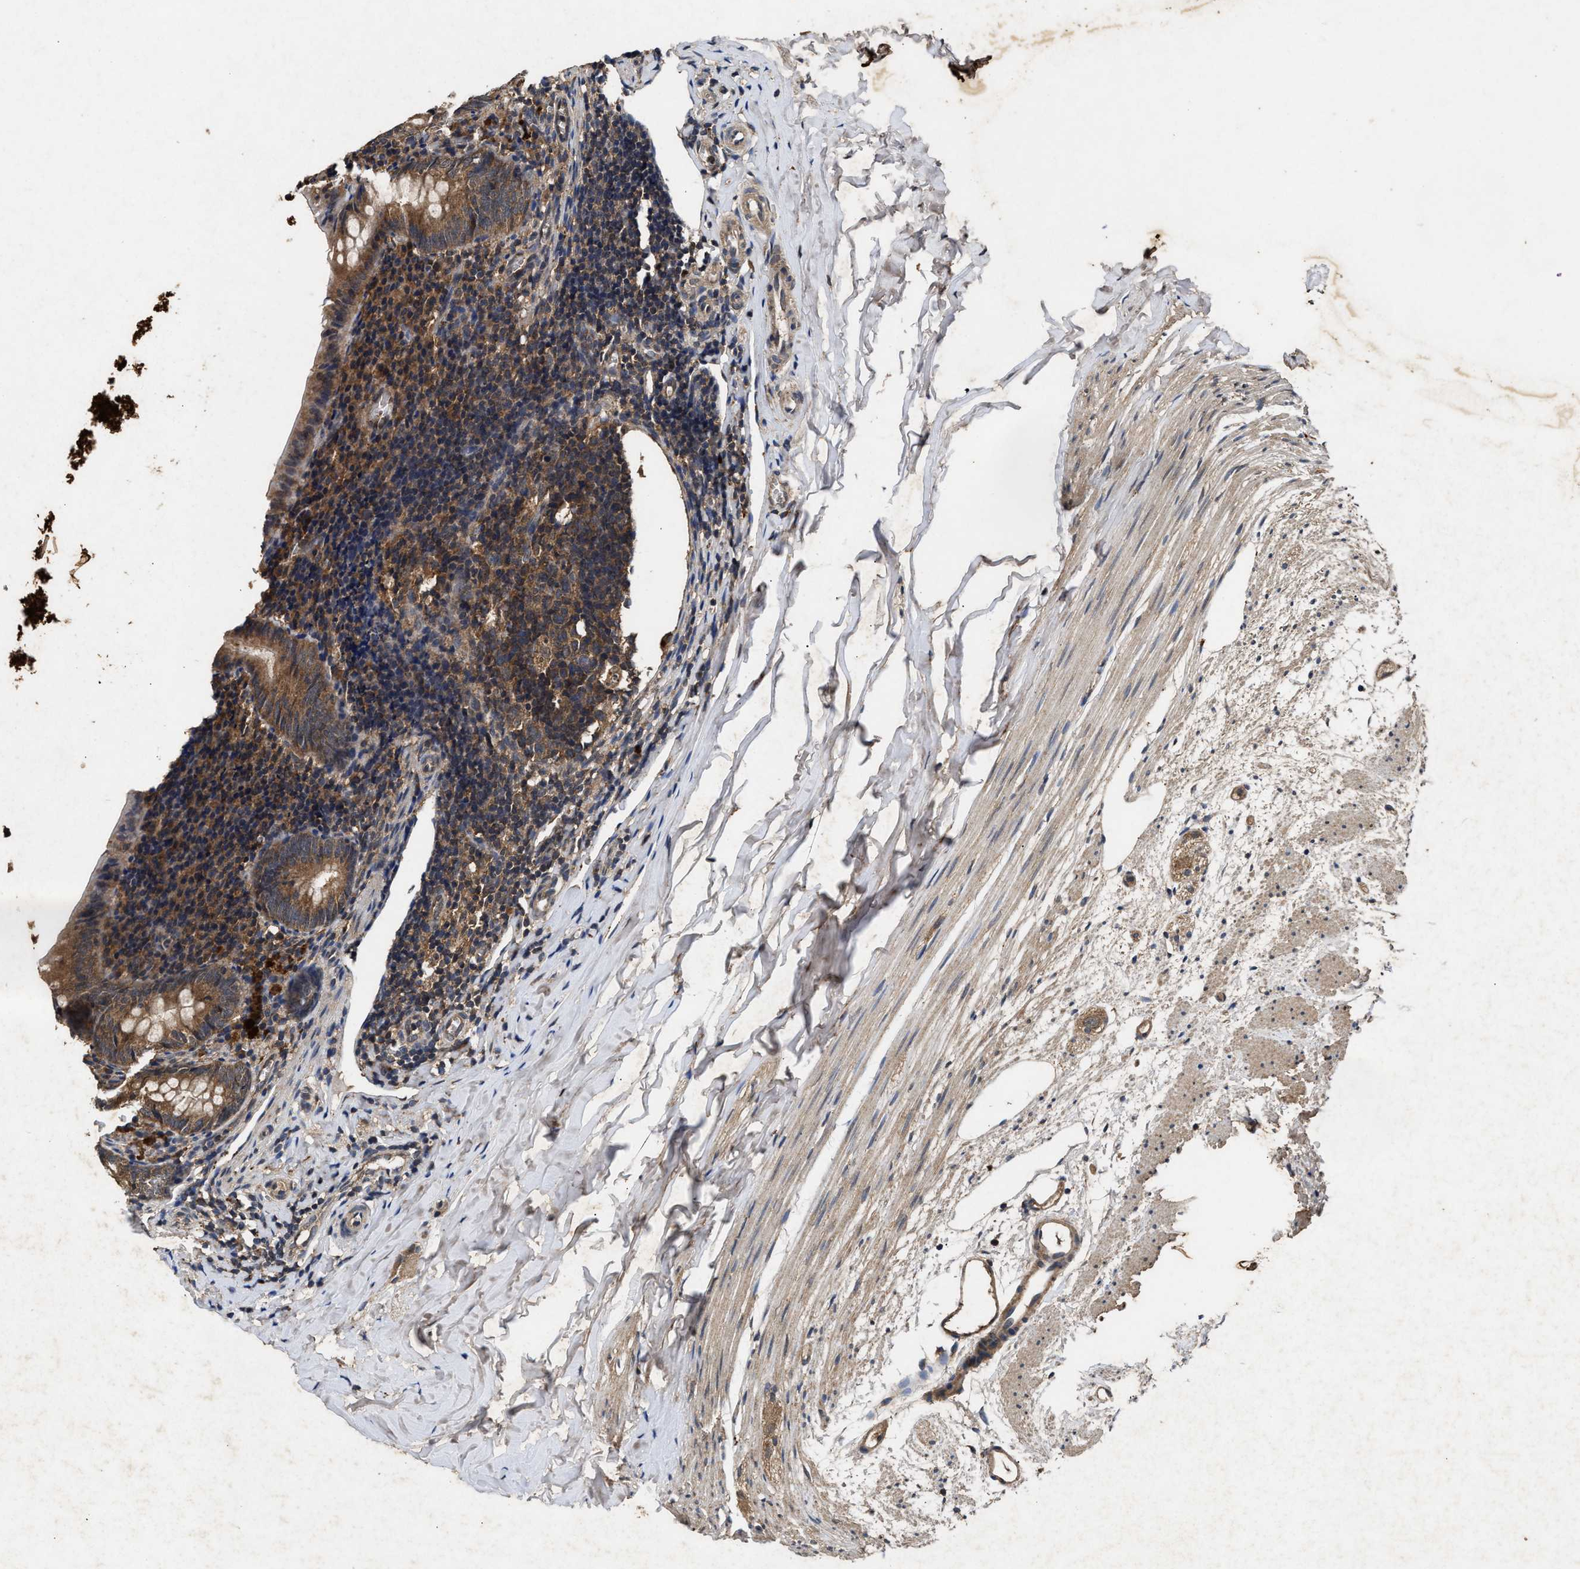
{"staining": {"intensity": "moderate", "quantity": ">75%", "location": "cytoplasmic/membranous"}, "tissue": "appendix", "cell_type": "Glandular cells", "image_type": "normal", "snomed": [{"axis": "morphology", "description": "Normal tissue, NOS"}, {"axis": "topography", "description": "Appendix"}], "caption": "High-magnification brightfield microscopy of normal appendix stained with DAB (brown) and counterstained with hematoxylin (blue). glandular cells exhibit moderate cytoplasmic/membranous staining is seen in about>75% of cells. (Brightfield microscopy of DAB IHC at high magnification).", "gene": "PDAP1", "patient": {"sex": "female", "age": 10}}